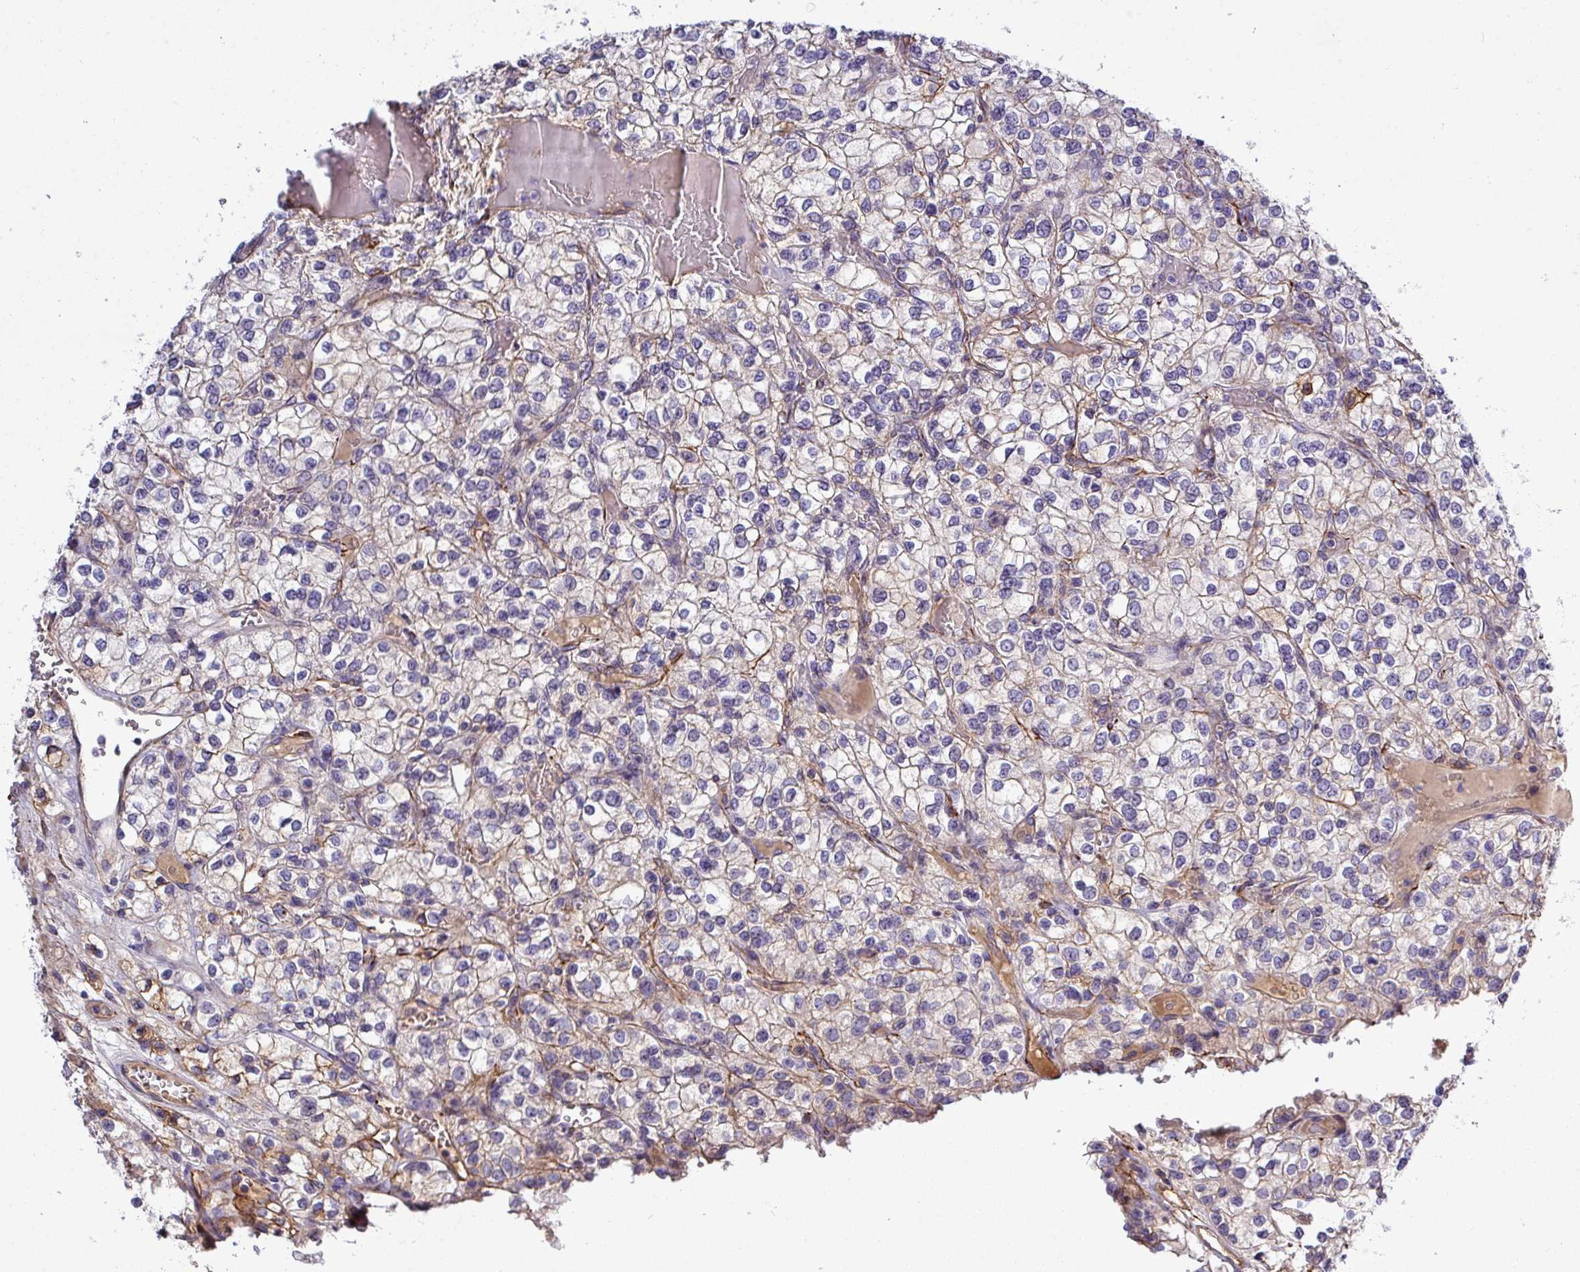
{"staining": {"intensity": "moderate", "quantity": "<25%", "location": "cytoplasmic/membranous"}, "tissue": "renal cancer", "cell_type": "Tumor cells", "image_type": "cancer", "snomed": [{"axis": "morphology", "description": "Adenocarcinoma, NOS"}, {"axis": "topography", "description": "Kidney"}], "caption": "Renal cancer (adenocarcinoma) tissue displays moderate cytoplasmic/membranous expression in about <25% of tumor cells", "gene": "PARD6A", "patient": {"sex": "male", "age": 80}}